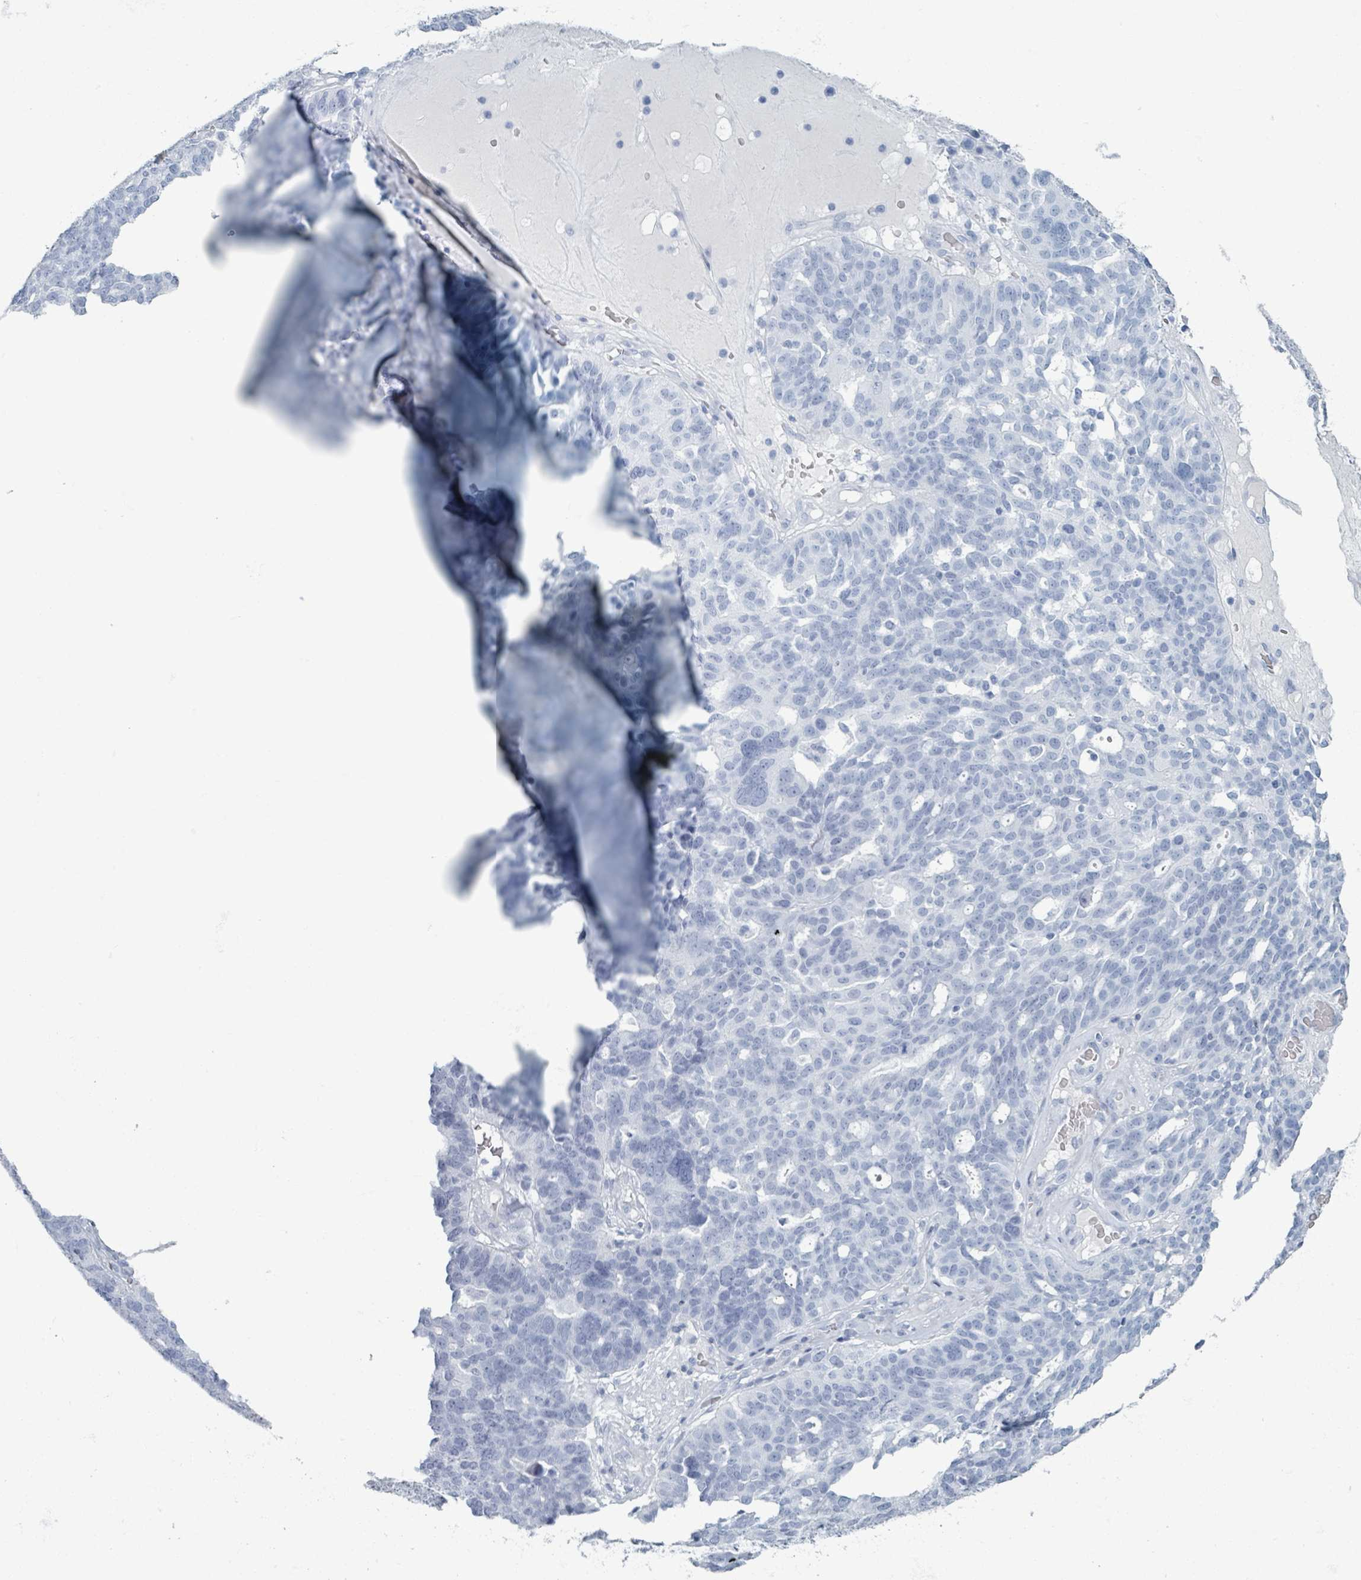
{"staining": {"intensity": "negative", "quantity": "none", "location": "none"}, "tissue": "ovarian cancer", "cell_type": "Tumor cells", "image_type": "cancer", "snomed": [{"axis": "morphology", "description": "Cystadenocarcinoma, serous, NOS"}, {"axis": "topography", "description": "Ovary"}], "caption": "Human serous cystadenocarcinoma (ovarian) stained for a protein using IHC exhibits no positivity in tumor cells.", "gene": "TAS2R1", "patient": {"sex": "female", "age": 59}}